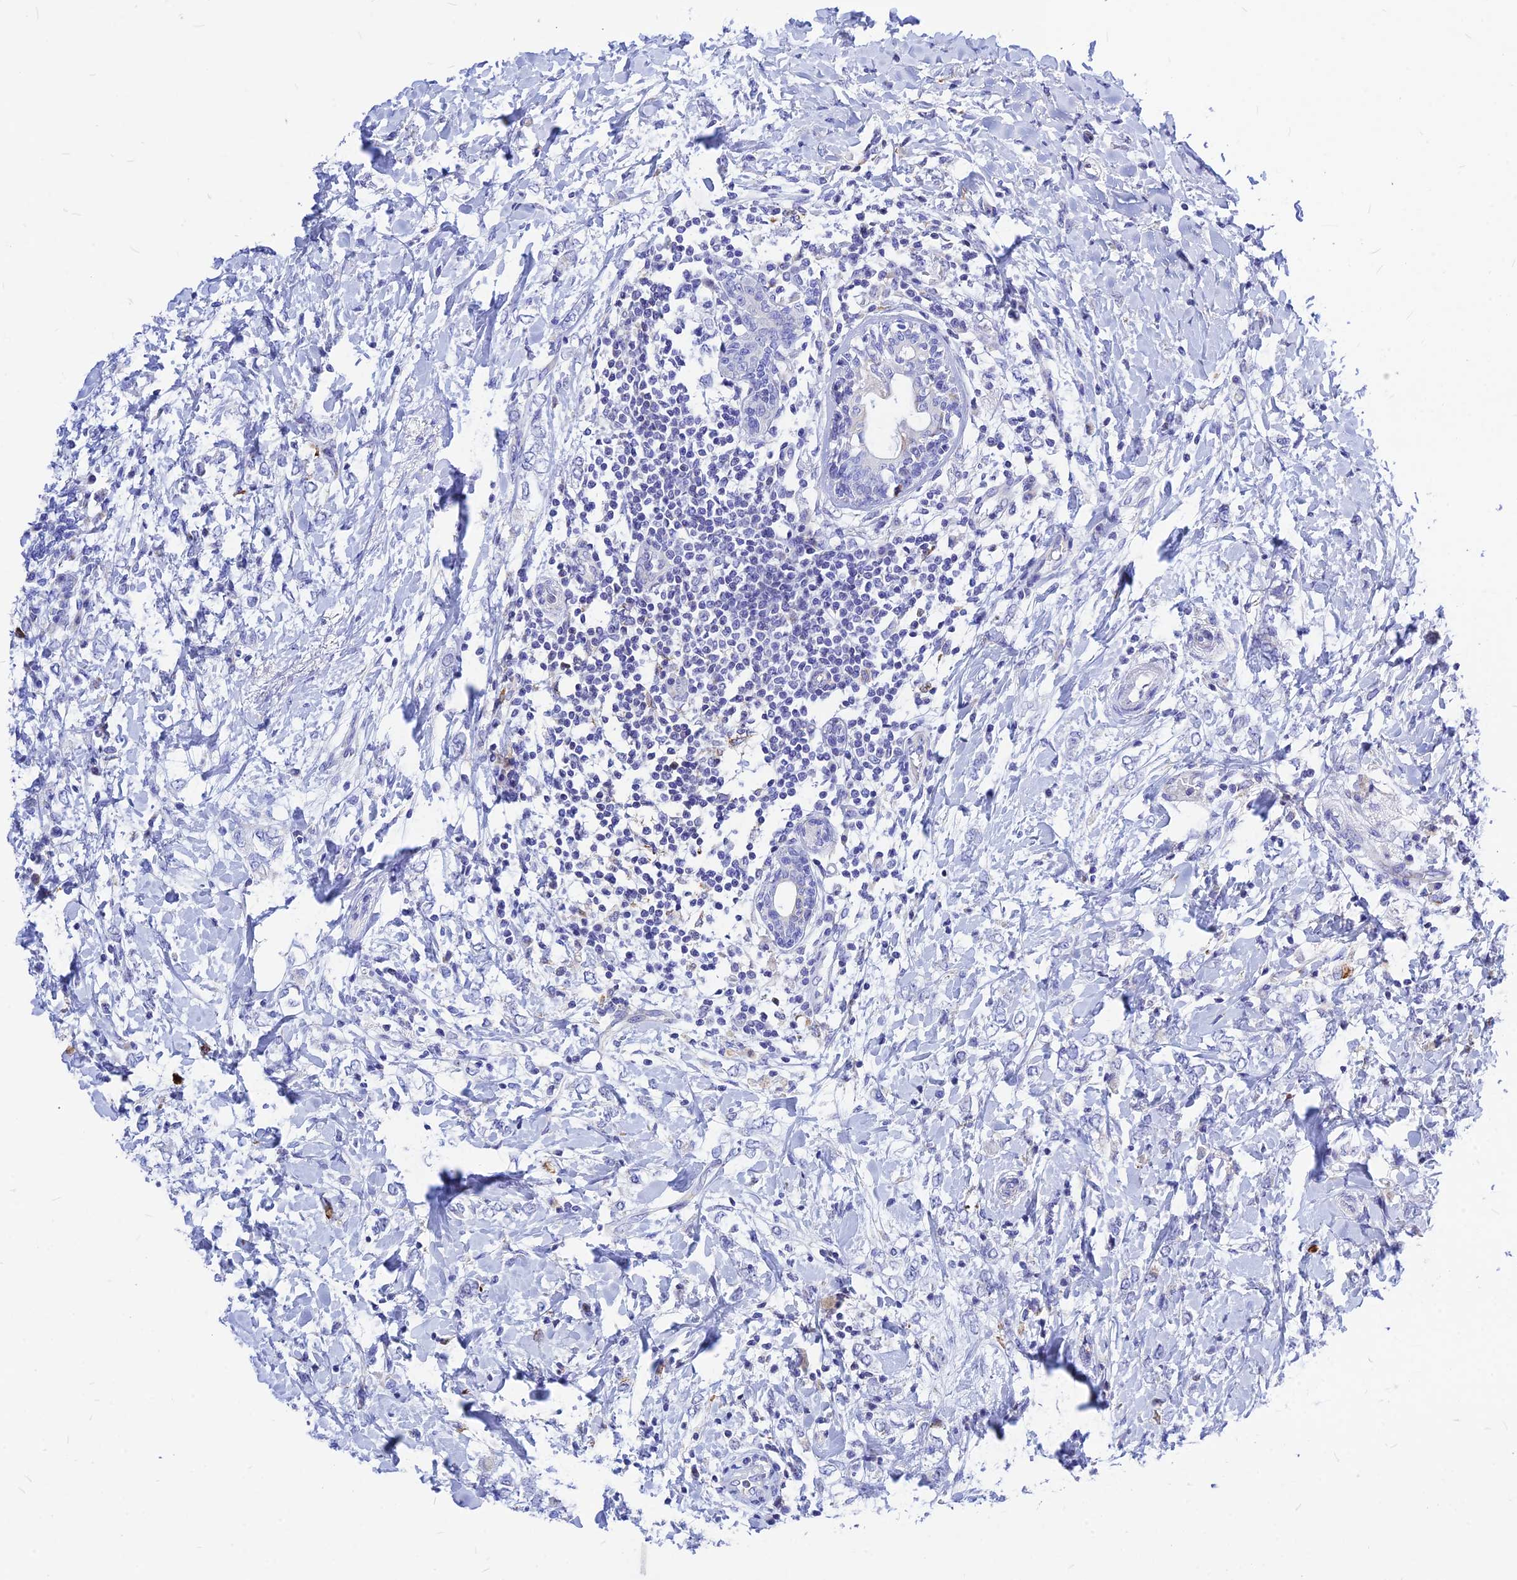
{"staining": {"intensity": "negative", "quantity": "none", "location": "none"}, "tissue": "breast cancer", "cell_type": "Tumor cells", "image_type": "cancer", "snomed": [{"axis": "morphology", "description": "Normal tissue, NOS"}, {"axis": "morphology", "description": "Lobular carcinoma"}, {"axis": "topography", "description": "Breast"}], "caption": "There is no significant expression in tumor cells of breast lobular carcinoma.", "gene": "CNOT6", "patient": {"sex": "female", "age": 47}}